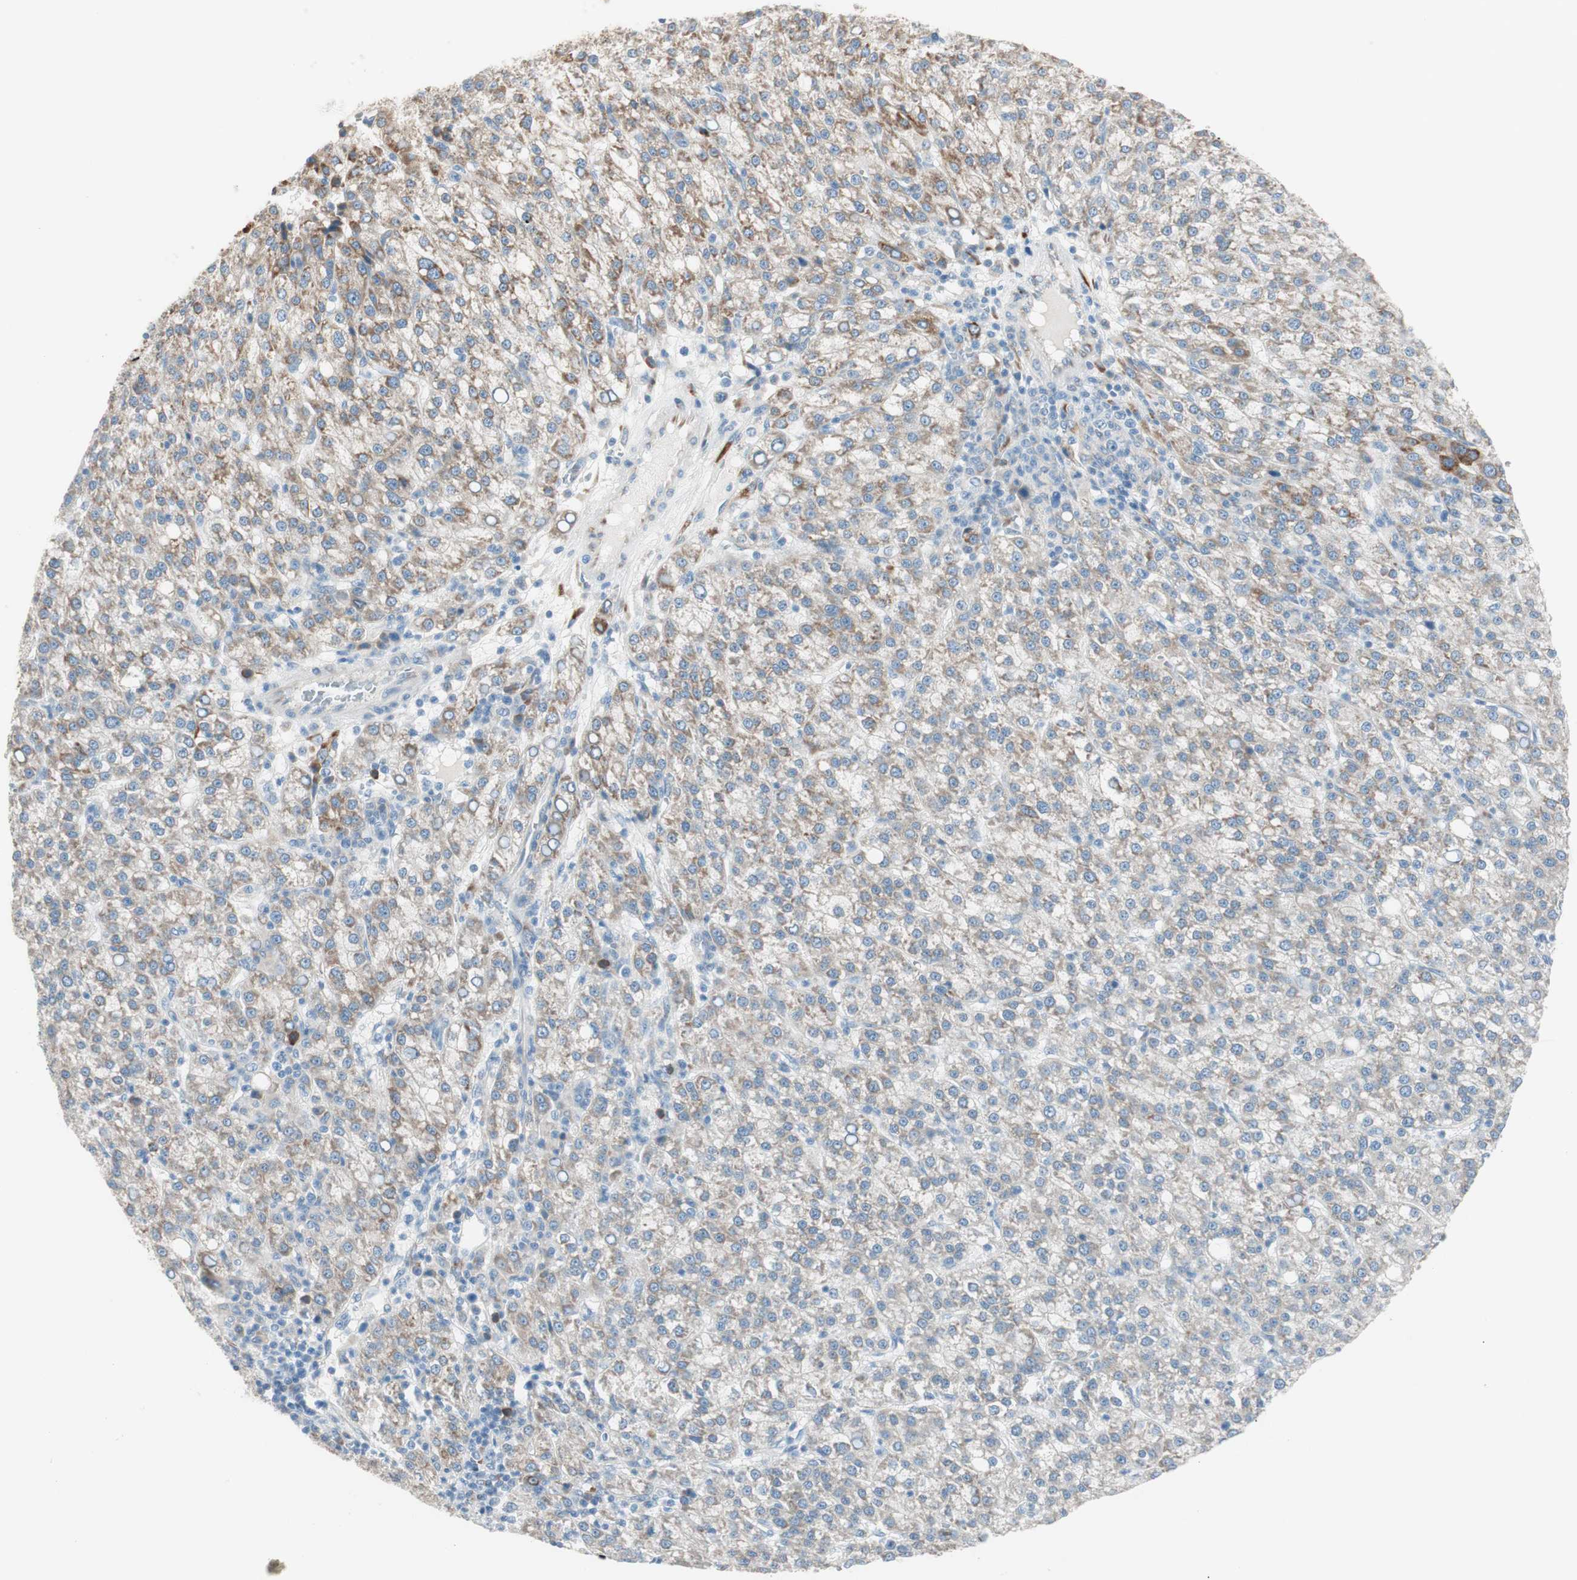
{"staining": {"intensity": "weak", "quantity": ">75%", "location": "cytoplasmic/membranous"}, "tissue": "liver cancer", "cell_type": "Tumor cells", "image_type": "cancer", "snomed": [{"axis": "morphology", "description": "Carcinoma, Hepatocellular, NOS"}, {"axis": "topography", "description": "Liver"}], "caption": "Tumor cells demonstrate low levels of weak cytoplasmic/membranous staining in about >75% of cells in human liver cancer (hepatocellular carcinoma).", "gene": "P4HTM", "patient": {"sex": "female", "age": 58}}